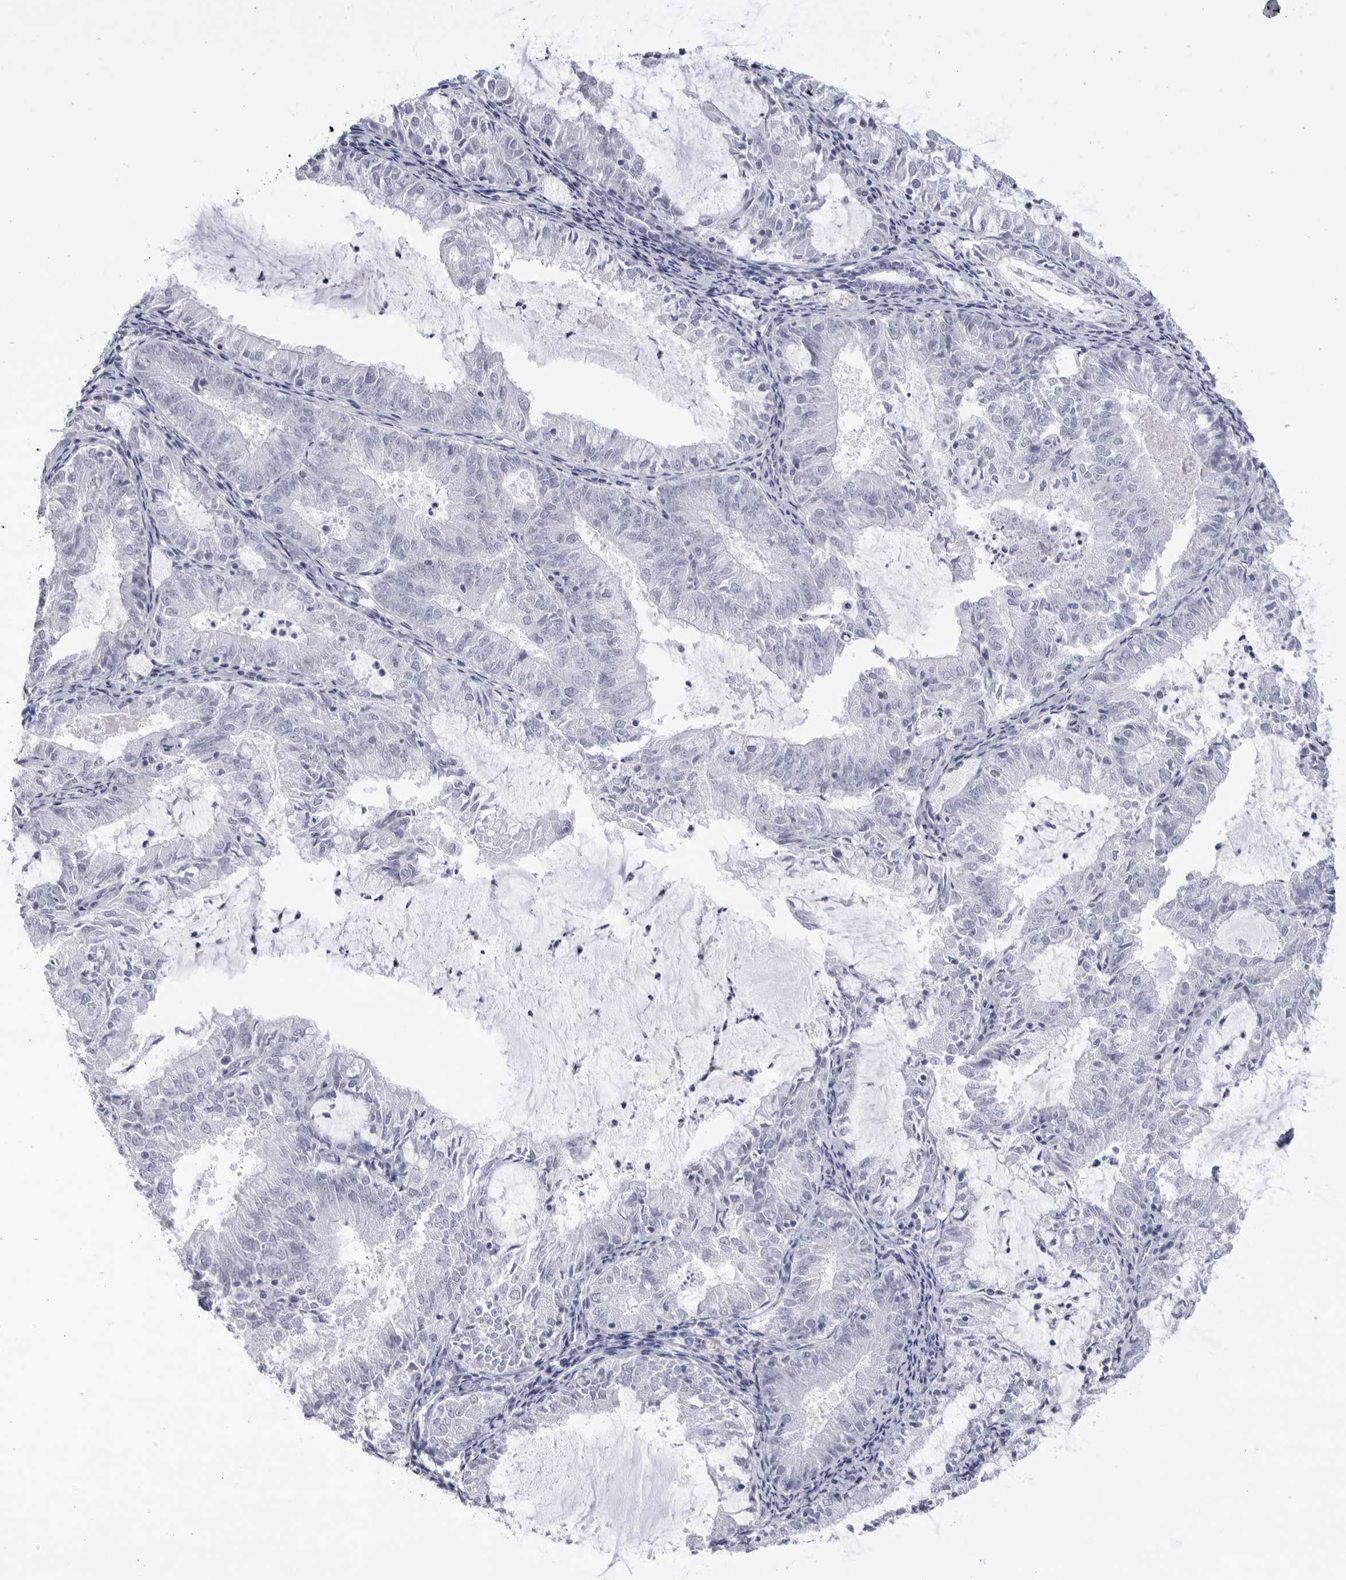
{"staining": {"intensity": "negative", "quantity": "none", "location": "none"}, "tissue": "endometrial cancer", "cell_type": "Tumor cells", "image_type": "cancer", "snomed": [{"axis": "morphology", "description": "Adenocarcinoma, NOS"}, {"axis": "topography", "description": "Endometrium"}], "caption": "Immunohistochemistry micrograph of neoplastic tissue: human endometrial adenocarcinoma stained with DAB displays no significant protein expression in tumor cells.", "gene": "CNBD1", "patient": {"sex": "female", "age": 57}}